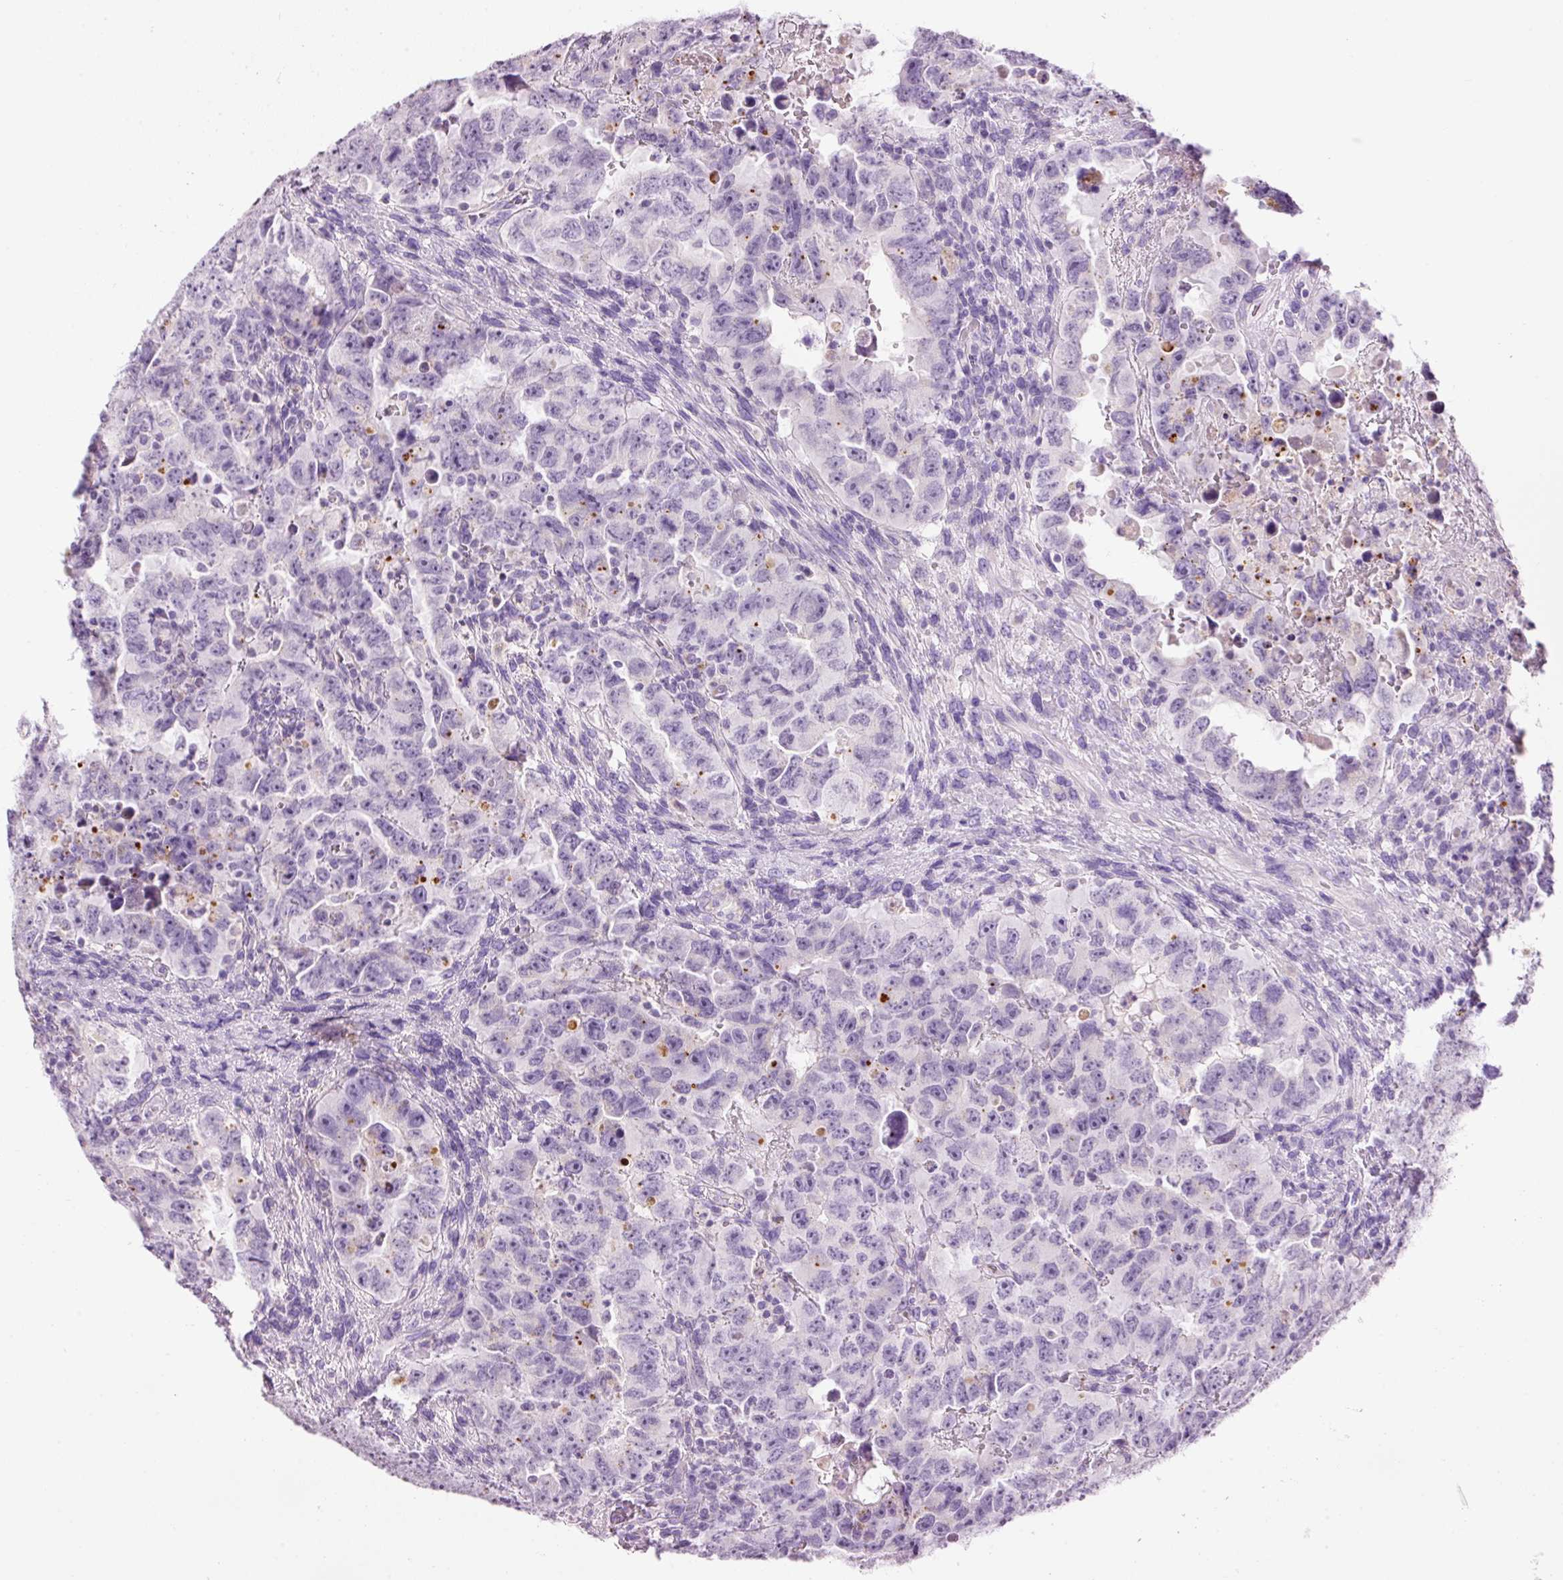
{"staining": {"intensity": "negative", "quantity": "none", "location": "none"}, "tissue": "testis cancer", "cell_type": "Tumor cells", "image_type": "cancer", "snomed": [{"axis": "morphology", "description": "Carcinoma, Embryonal, NOS"}, {"axis": "topography", "description": "Testis"}], "caption": "Immunohistochemistry photomicrograph of human embryonal carcinoma (testis) stained for a protein (brown), which demonstrates no expression in tumor cells.", "gene": "CARD16", "patient": {"sex": "male", "age": 24}}